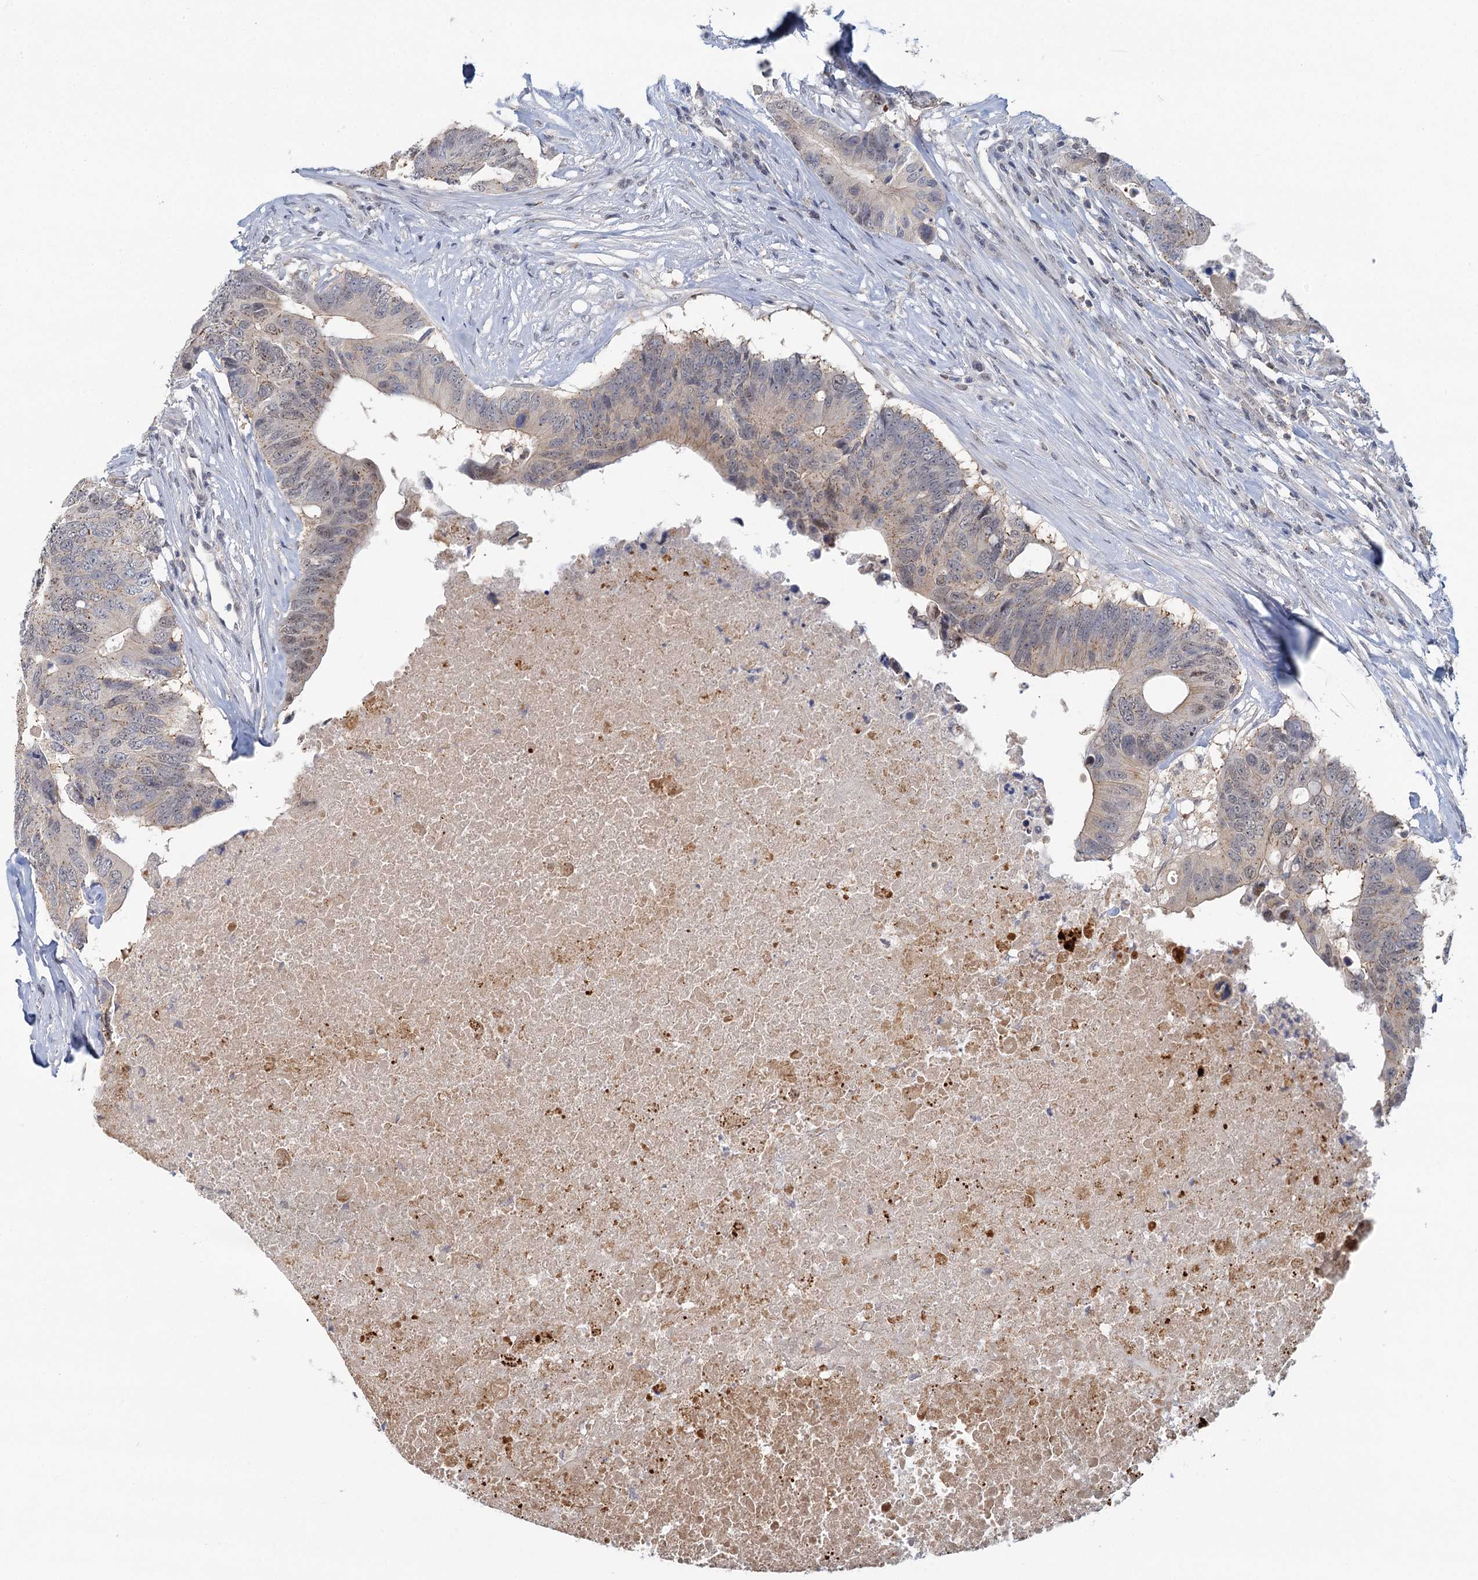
{"staining": {"intensity": "weak", "quantity": "25%-75%", "location": "cytoplasmic/membranous"}, "tissue": "colorectal cancer", "cell_type": "Tumor cells", "image_type": "cancer", "snomed": [{"axis": "morphology", "description": "Adenocarcinoma, NOS"}, {"axis": "topography", "description": "Colon"}], "caption": "Protein staining by IHC shows weak cytoplasmic/membranous positivity in approximately 25%-75% of tumor cells in adenocarcinoma (colorectal).", "gene": "GPATCH11", "patient": {"sex": "male", "age": 71}}